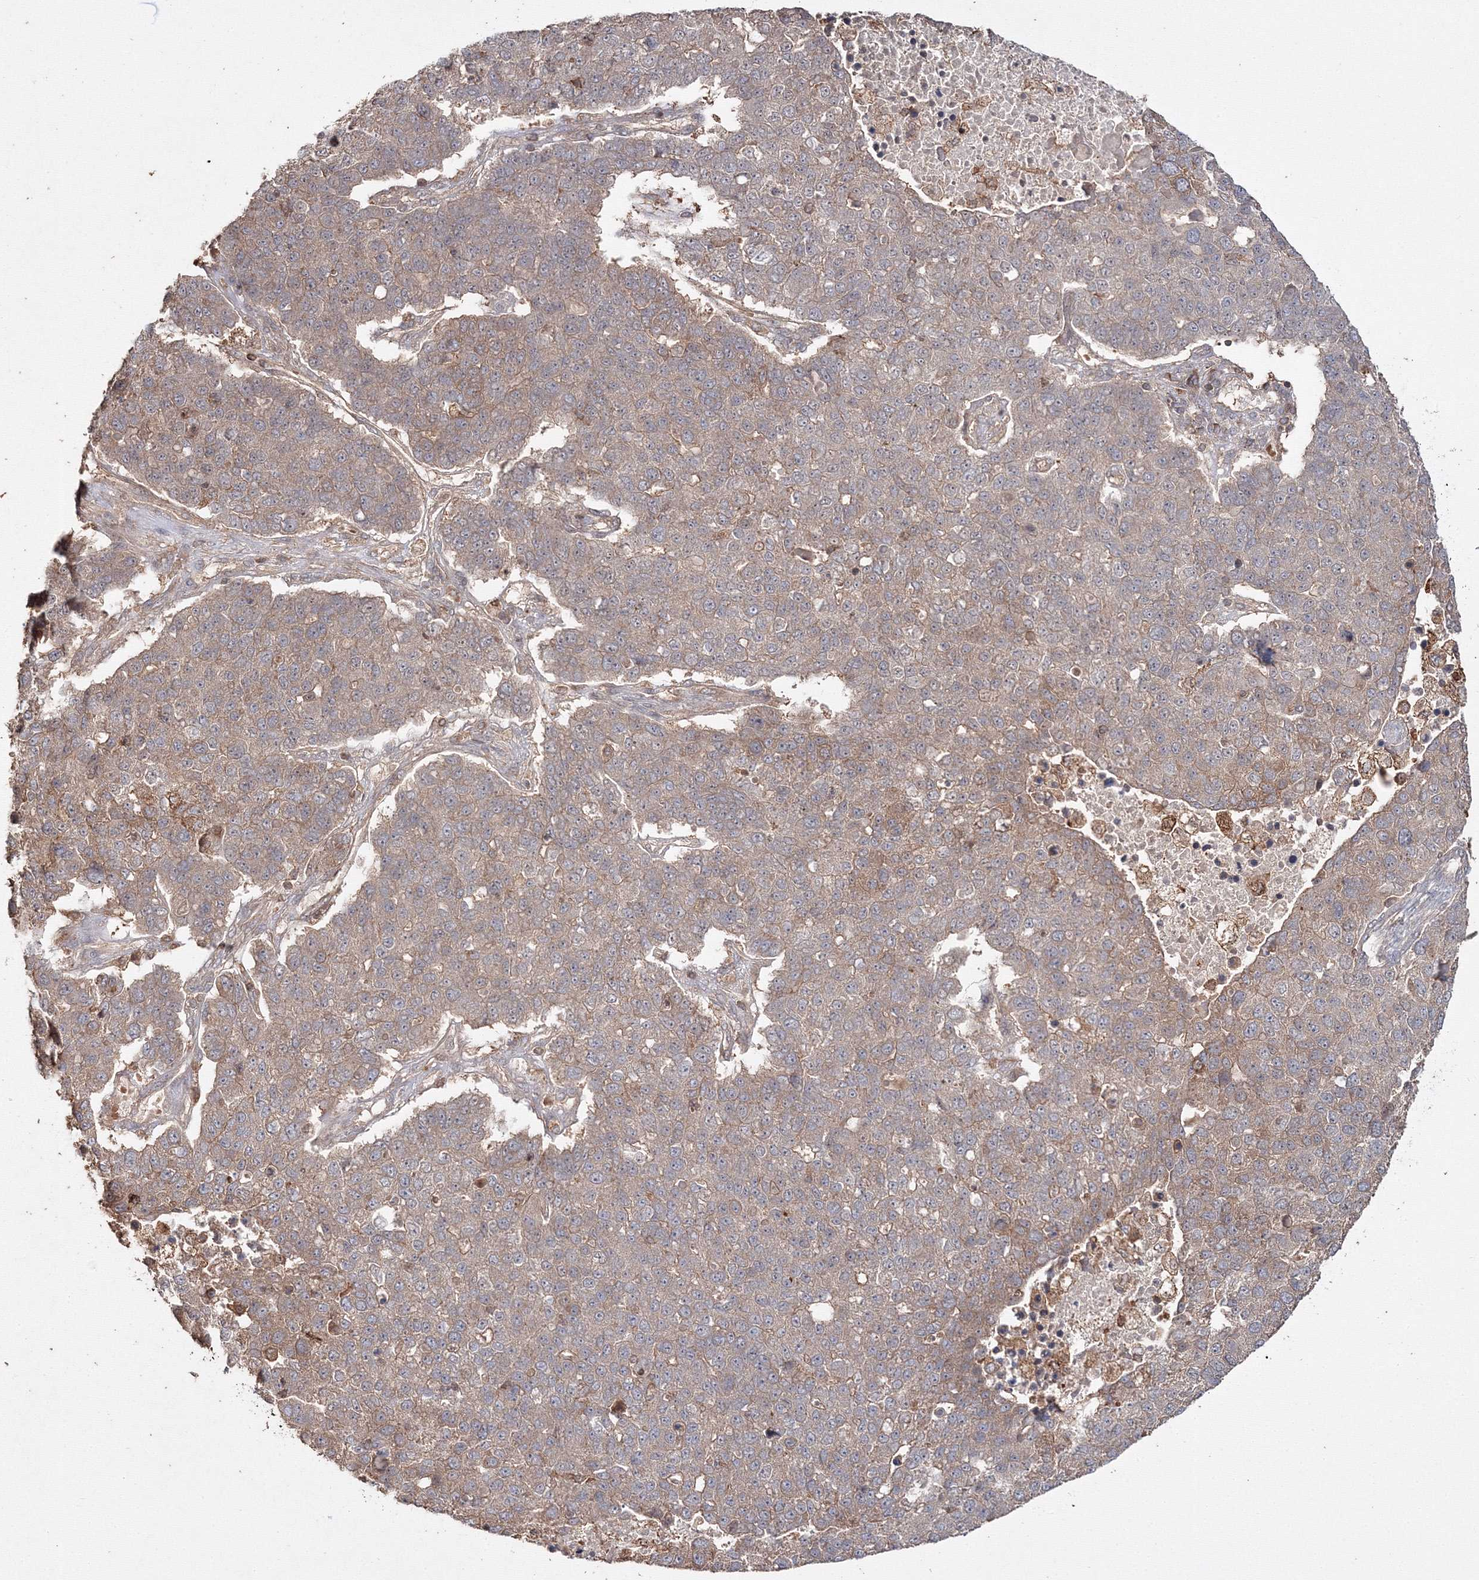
{"staining": {"intensity": "moderate", "quantity": "25%-75%", "location": "cytoplasmic/membranous"}, "tissue": "pancreatic cancer", "cell_type": "Tumor cells", "image_type": "cancer", "snomed": [{"axis": "morphology", "description": "Adenocarcinoma, NOS"}, {"axis": "topography", "description": "Pancreas"}], "caption": "This histopathology image reveals IHC staining of pancreatic cancer, with medium moderate cytoplasmic/membranous positivity in about 25%-75% of tumor cells.", "gene": "DDO", "patient": {"sex": "female", "age": 61}}